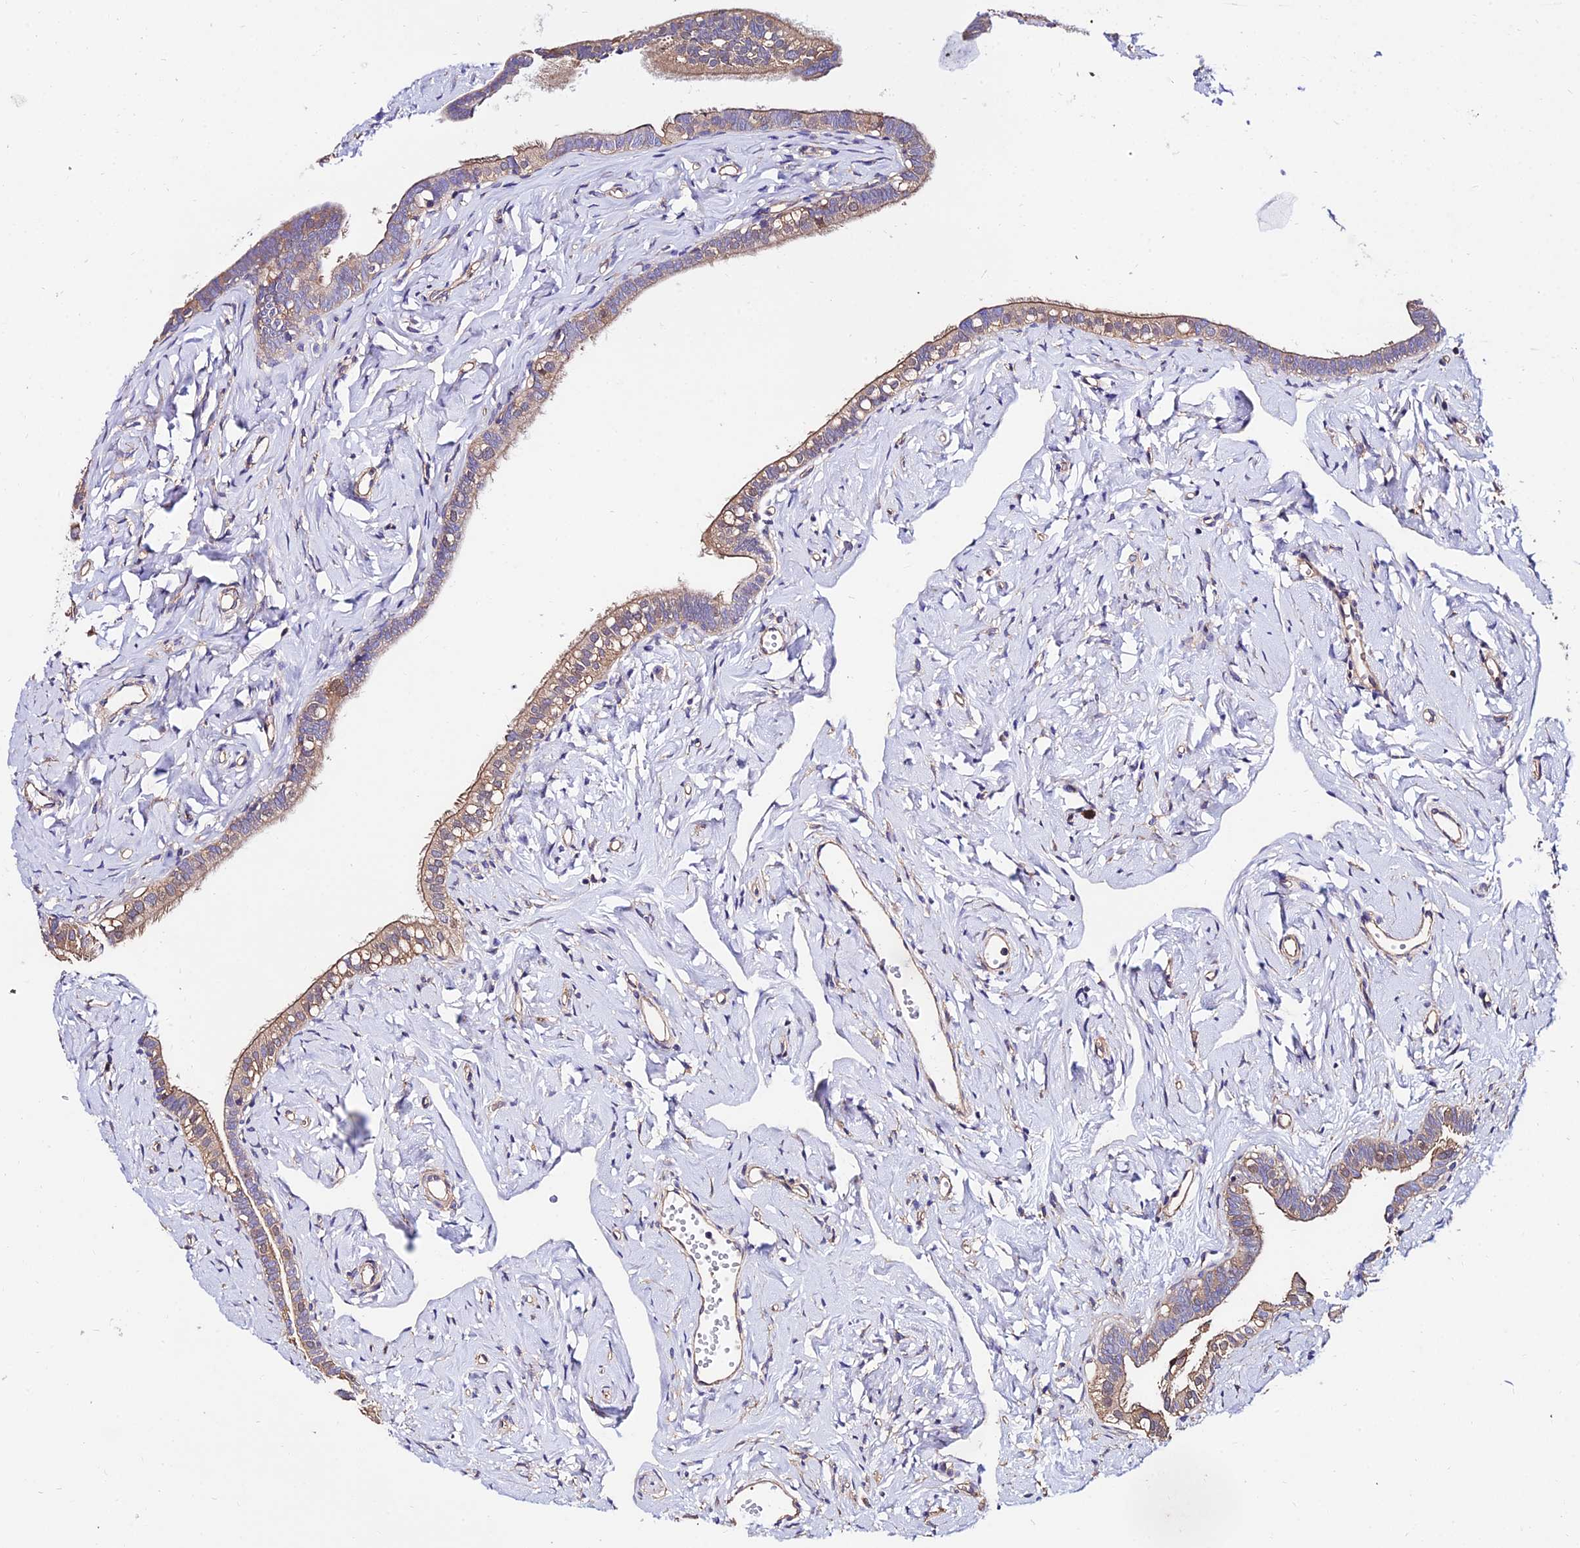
{"staining": {"intensity": "moderate", "quantity": "25%-75%", "location": "cytoplasmic/membranous"}, "tissue": "fallopian tube", "cell_type": "Glandular cells", "image_type": "normal", "snomed": [{"axis": "morphology", "description": "Normal tissue, NOS"}, {"axis": "topography", "description": "Fallopian tube"}], "caption": "Benign fallopian tube shows moderate cytoplasmic/membranous staining in approximately 25%-75% of glandular cells, visualized by immunohistochemistry.", "gene": "CALM1", "patient": {"sex": "female", "age": 66}}